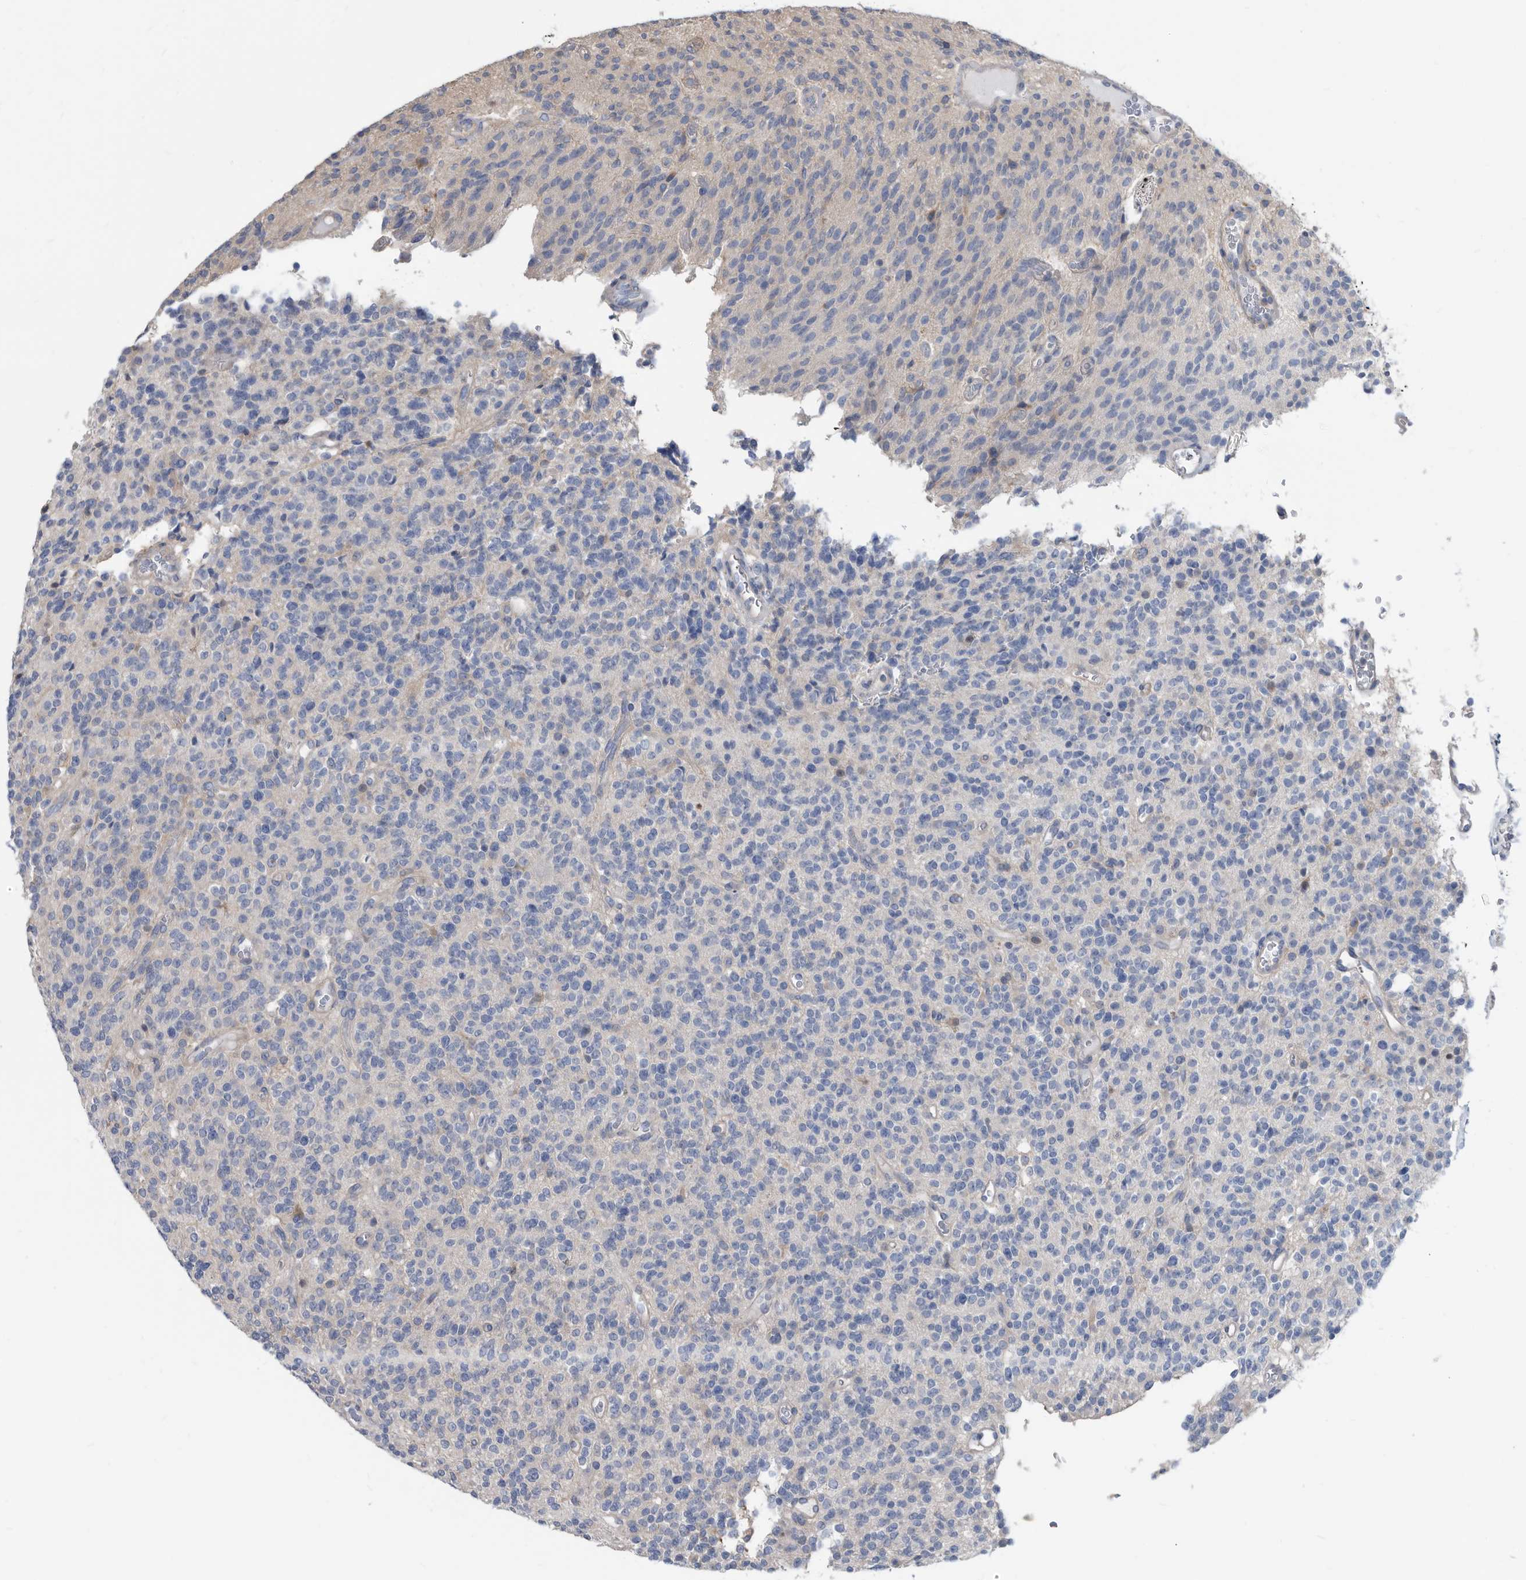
{"staining": {"intensity": "negative", "quantity": "none", "location": "none"}, "tissue": "glioma", "cell_type": "Tumor cells", "image_type": "cancer", "snomed": [{"axis": "morphology", "description": "Glioma, malignant, High grade"}, {"axis": "topography", "description": "Brain"}], "caption": "A photomicrograph of glioma stained for a protein shows no brown staining in tumor cells.", "gene": "APEH", "patient": {"sex": "male", "age": 34}}